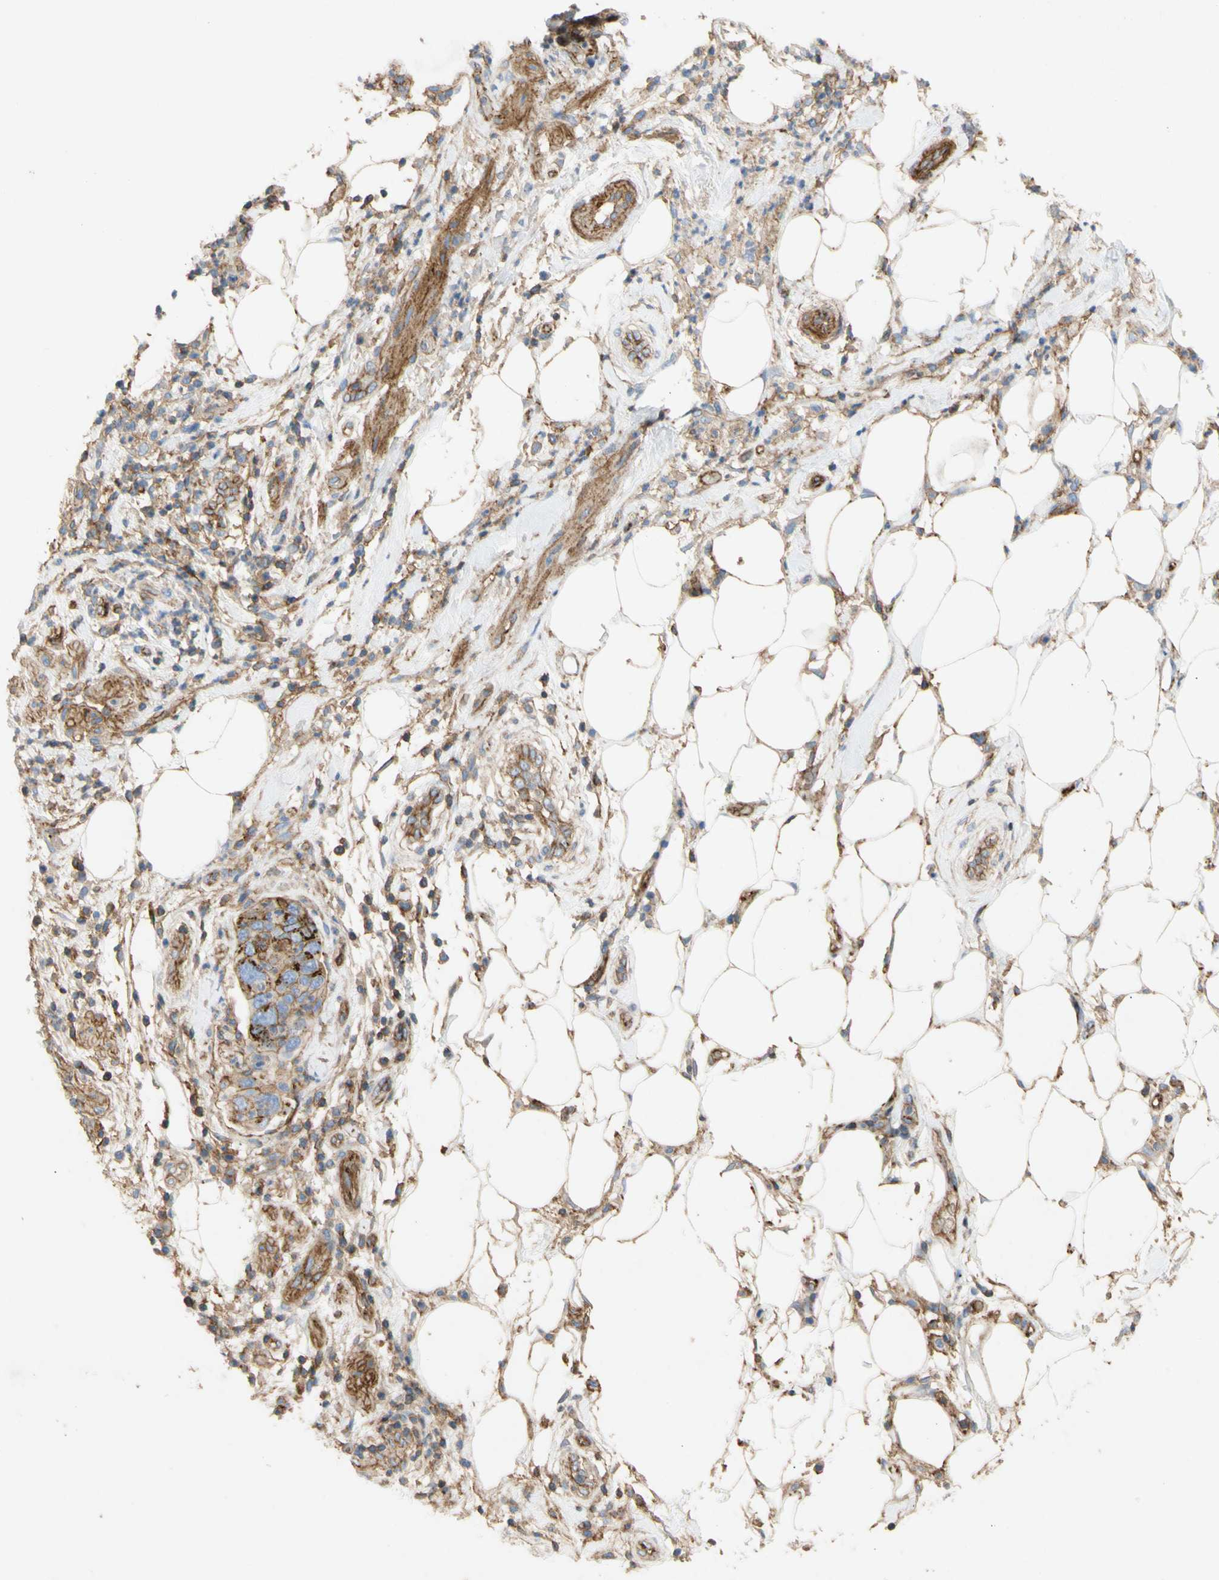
{"staining": {"intensity": "strong", "quantity": ">75%", "location": "cytoplasmic/membranous"}, "tissue": "pancreatic cancer", "cell_type": "Tumor cells", "image_type": "cancer", "snomed": [{"axis": "morphology", "description": "Adenocarcinoma, NOS"}, {"axis": "topography", "description": "Pancreas"}], "caption": "Immunohistochemical staining of pancreatic adenocarcinoma reveals strong cytoplasmic/membranous protein staining in about >75% of tumor cells.", "gene": "ATP2A3", "patient": {"sex": "female", "age": 71}}